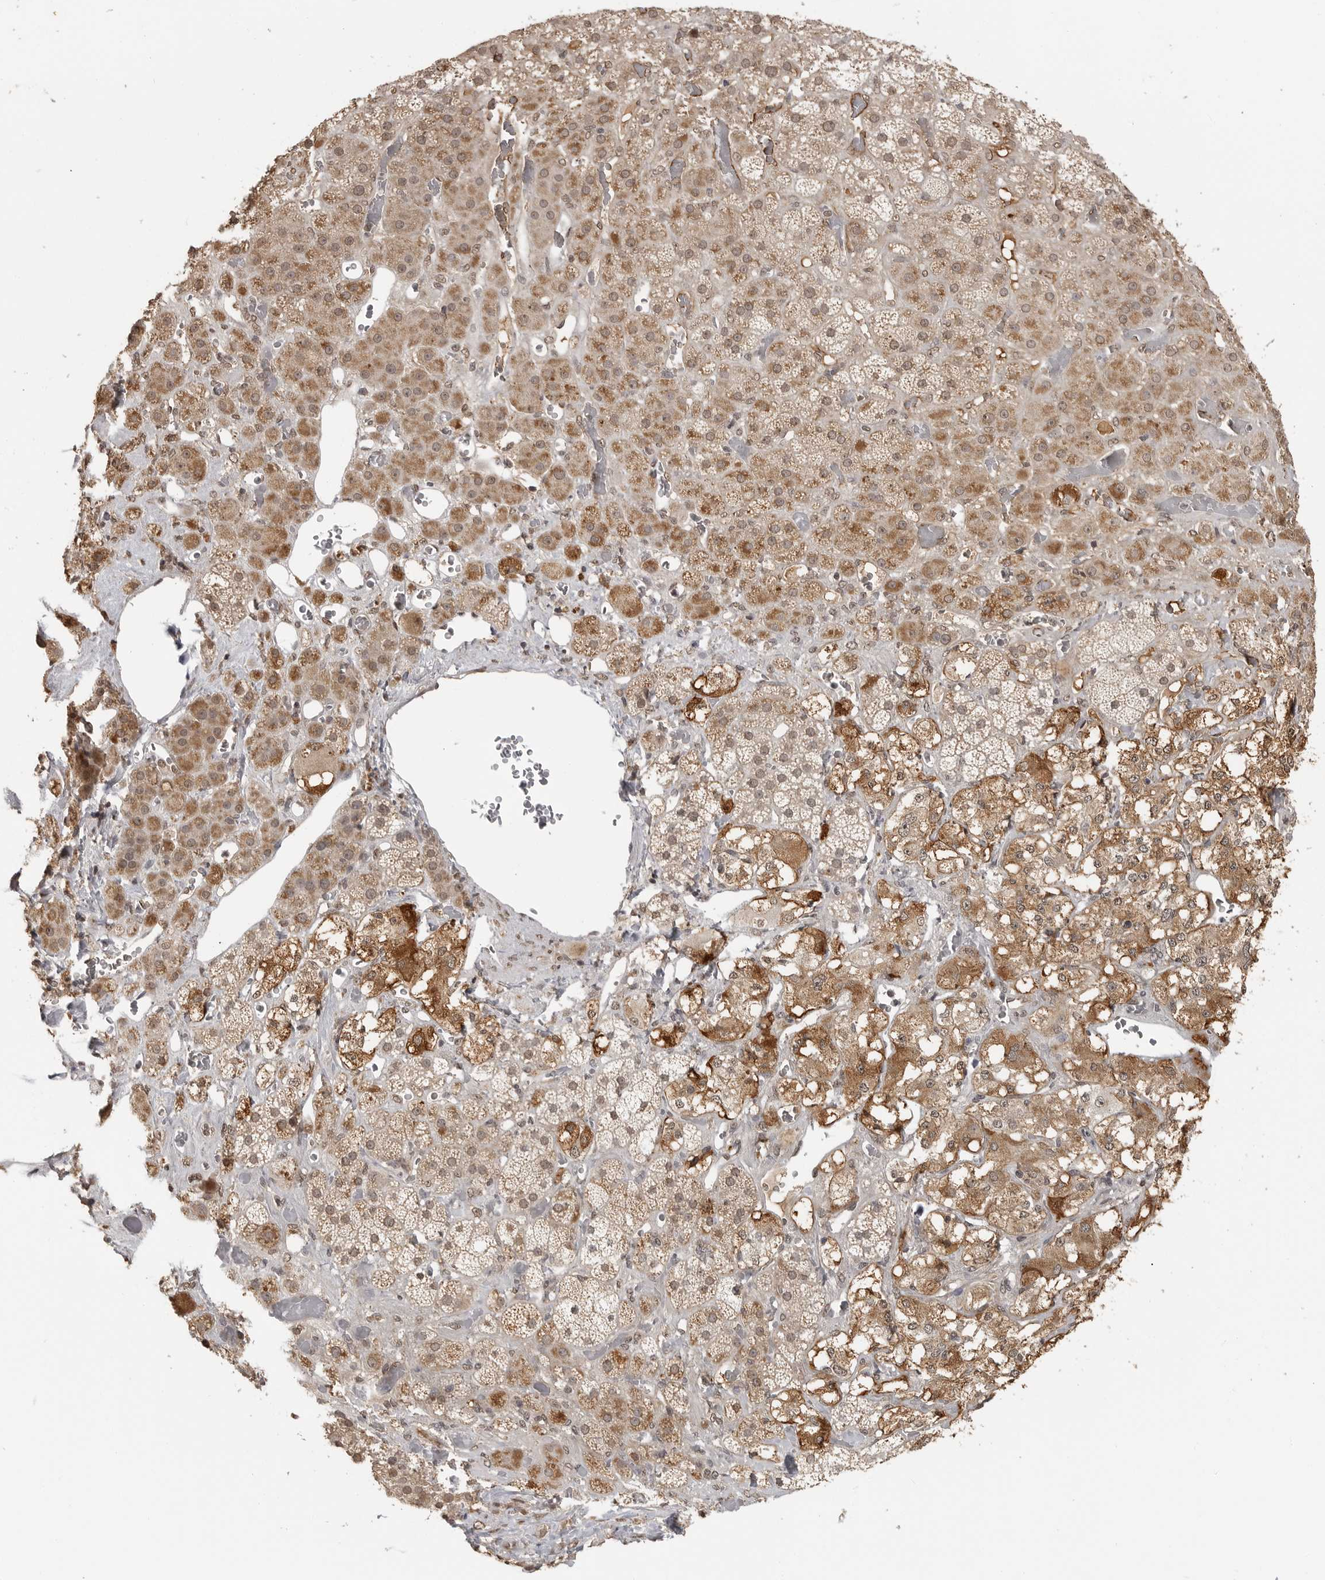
{"staining": {"intensity": "moderate", "quantity": ">75%", "location": "cytoplasmic/membranous,nuclear"}, "tissue": "adrenal gland", "cell_type": "Glandular cells", "image_type": "normal", "snomed": [{"axis": "morphology", "description": "Normal tissue, NOS"}, {"axis": "topography", "description": "Adrenal gland"}], "caption": "DAB (3,3'-diaminobenzidine) immunohistochemical staining of unremarkable human adrenal gland displays moderate cytoplasmic/membranous,nuclear protein expression in about >75% of glandular cells. The protein of interest is shown in brown color, while the nuclei are stained blue.", "gene": "CLOCK", "patient": {"sex": "male", "age": 57}}